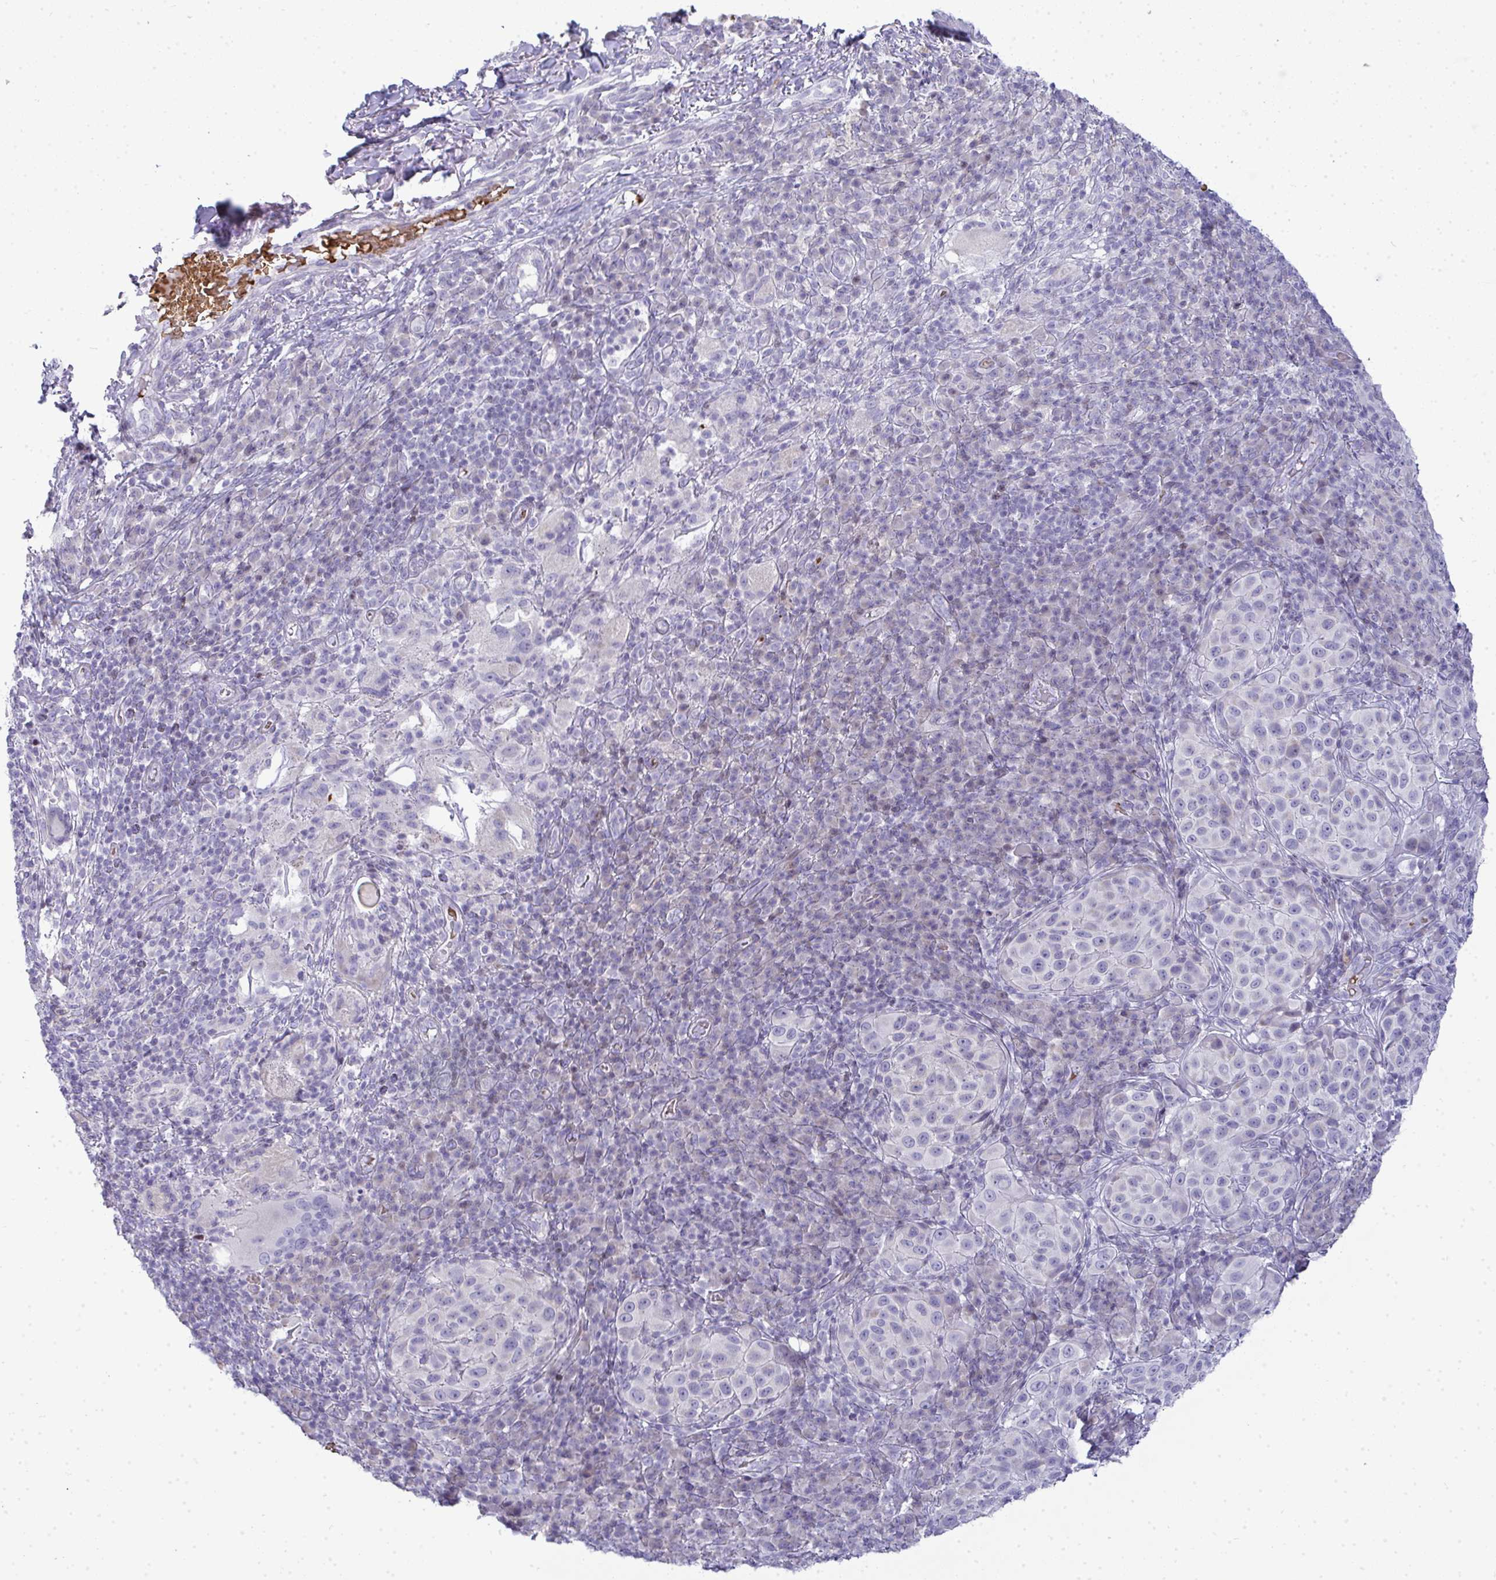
{"staining": {"intensity": "negative", "quantity": "none", "location": "none"}, "tissue": "melanoma", "cell_type": "Tumor cells", "image_type": "cancer", "snomed": [{"axis": "morphology", "description": "Malignant melanoma, NOS"}, {"axis": "topography", "description": "Skin"}], "caption": "Immunohistochemical staining of human malignant melanoma demonstrates no significant positivity in tumor cells.", "gene": "ZNF182", "patient": {"sex": "male", "age": 38}}